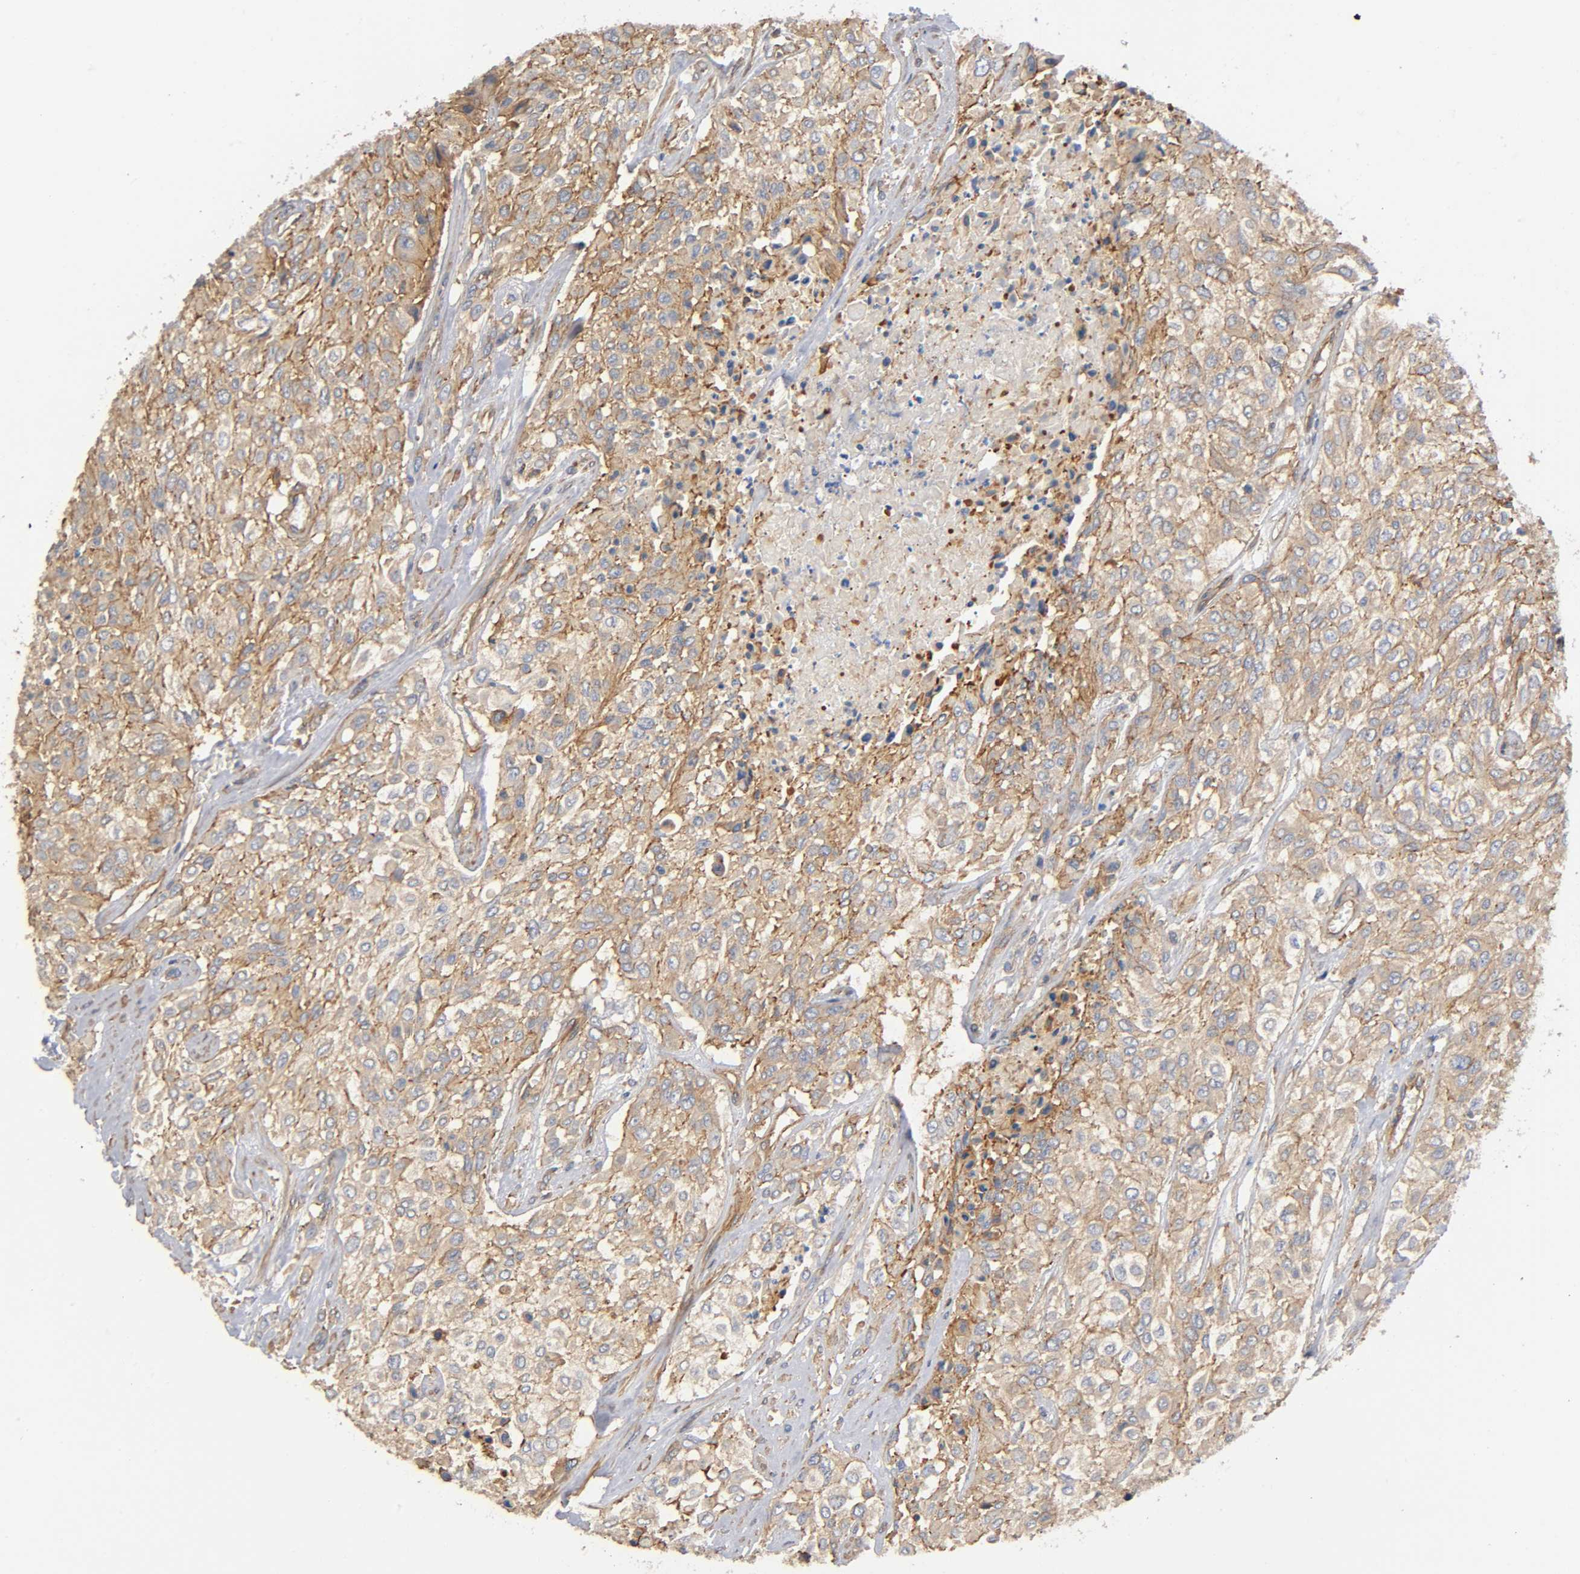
{"staining": {"intensity": "weak", "quantity": ">75%", "location": "cytoplasmic/membranous"}, "tissue": "urothelial cancer", "cell_type": "Tumor cells", "image_type": "cancer", "snomed": [{"axis": "morphology", "description": "Urothelial carcinoma, High grade"}, {"axis": "topography", "description": "Urinary bladder"}], "caption": "Urothelial cancer tissue exhibits weak cytoplasmic/membranous staining in approximately >75% of tumor cells, visualized by immunohistochemistry. The staining is performed using DAB (3,3'-diaminobenzidine) brown chromogen to label protein expression. The nuclei are counter-stained blue using hematoxylin.", "gene": "MARS1", "patient": {"sex": "male", "age": 57}}